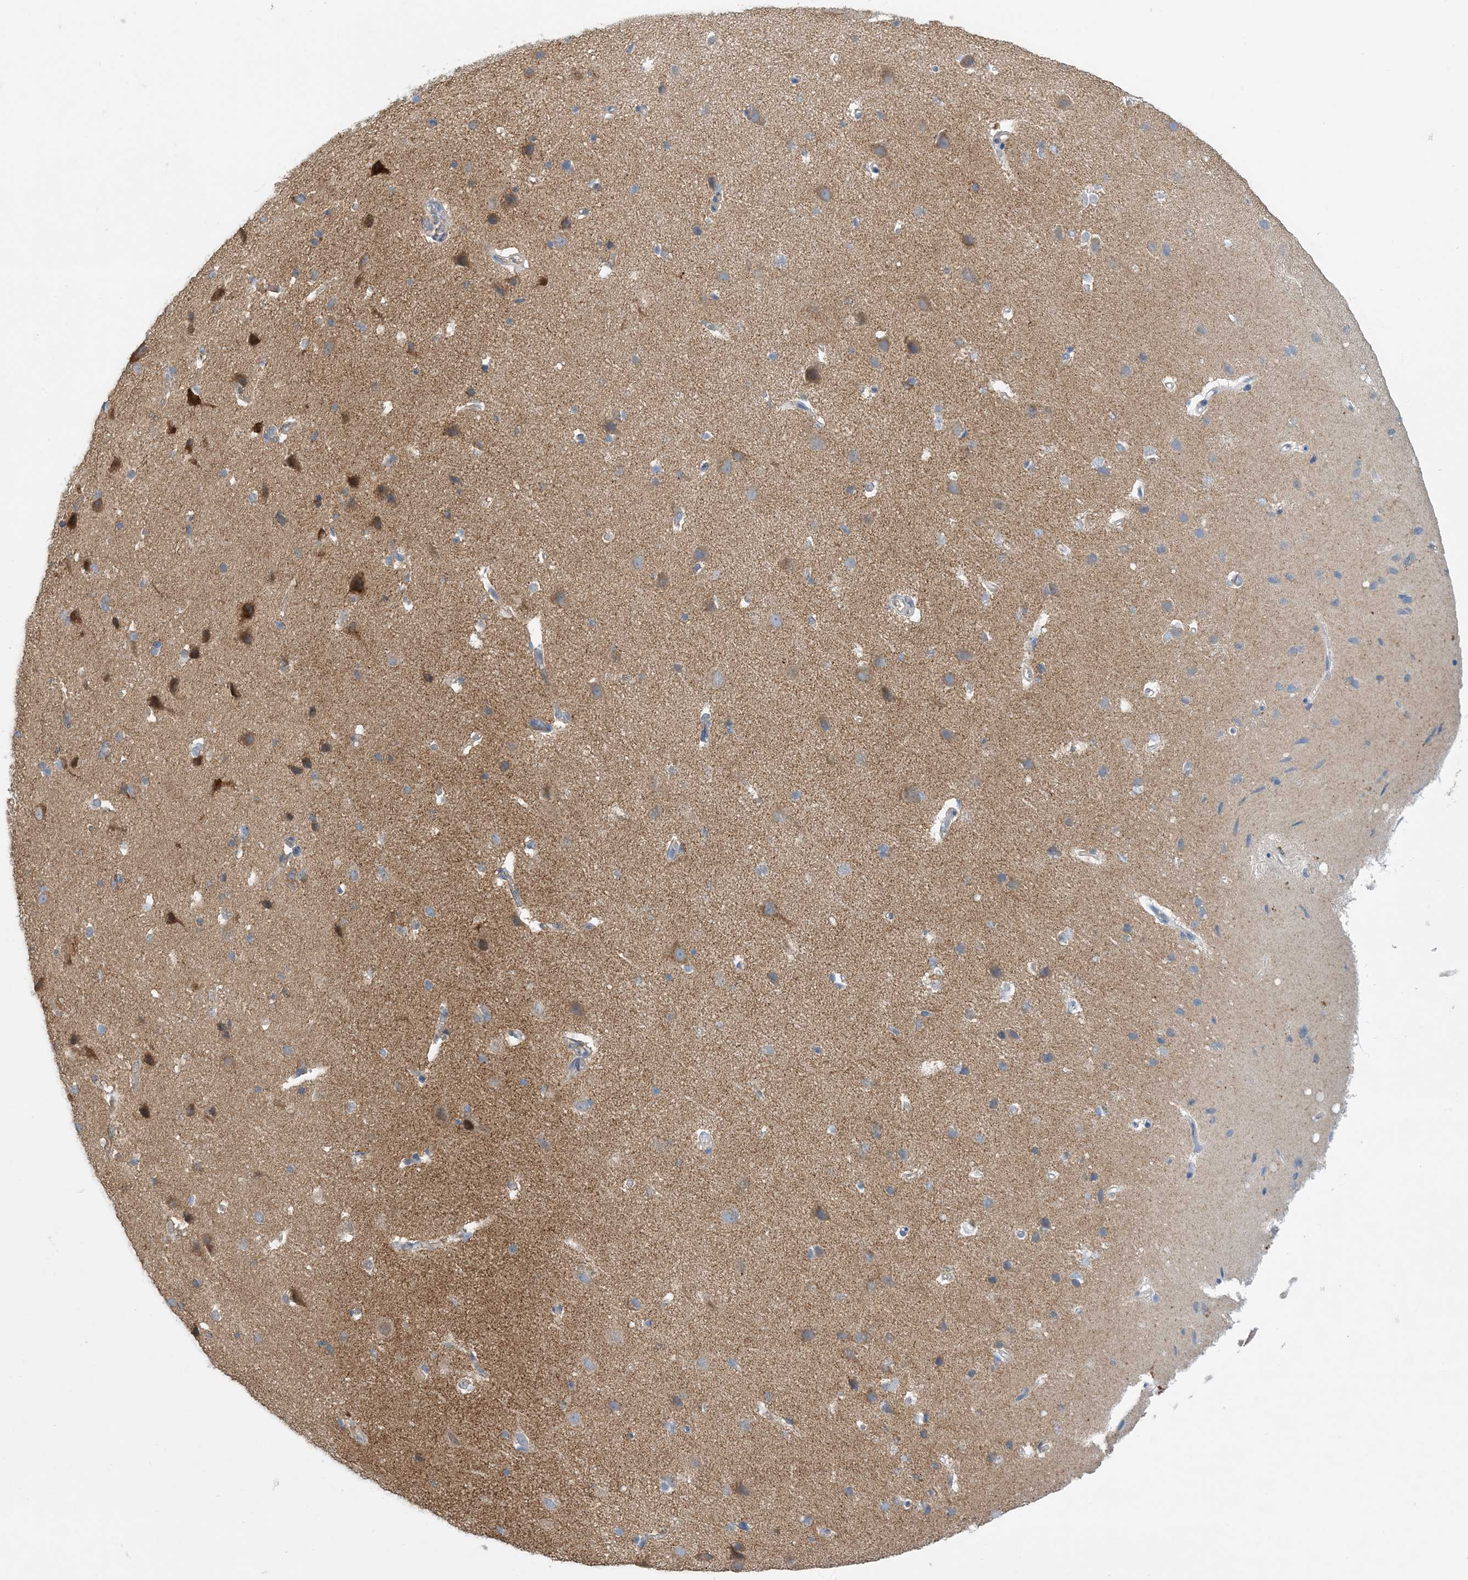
{"staining": {"intensity": "negative", "quantity": "none", "location": "none"}, "tissue": "cerebral cortex", "cell_type": "Endothelial cells", "image_type": "normal", "snomed": [{"axis": "morphology", "description": "Normal tissue, NOS"}, {"axis": "topography", "description": "Cerebral cortex"}], "caption": "The immunohistochemistry (IHC) histopathology image has no significant expression in endothelial cells of cerebral cortex.", "gene": "SIDT1", "patient": {"sex": "male", "age": 34}}